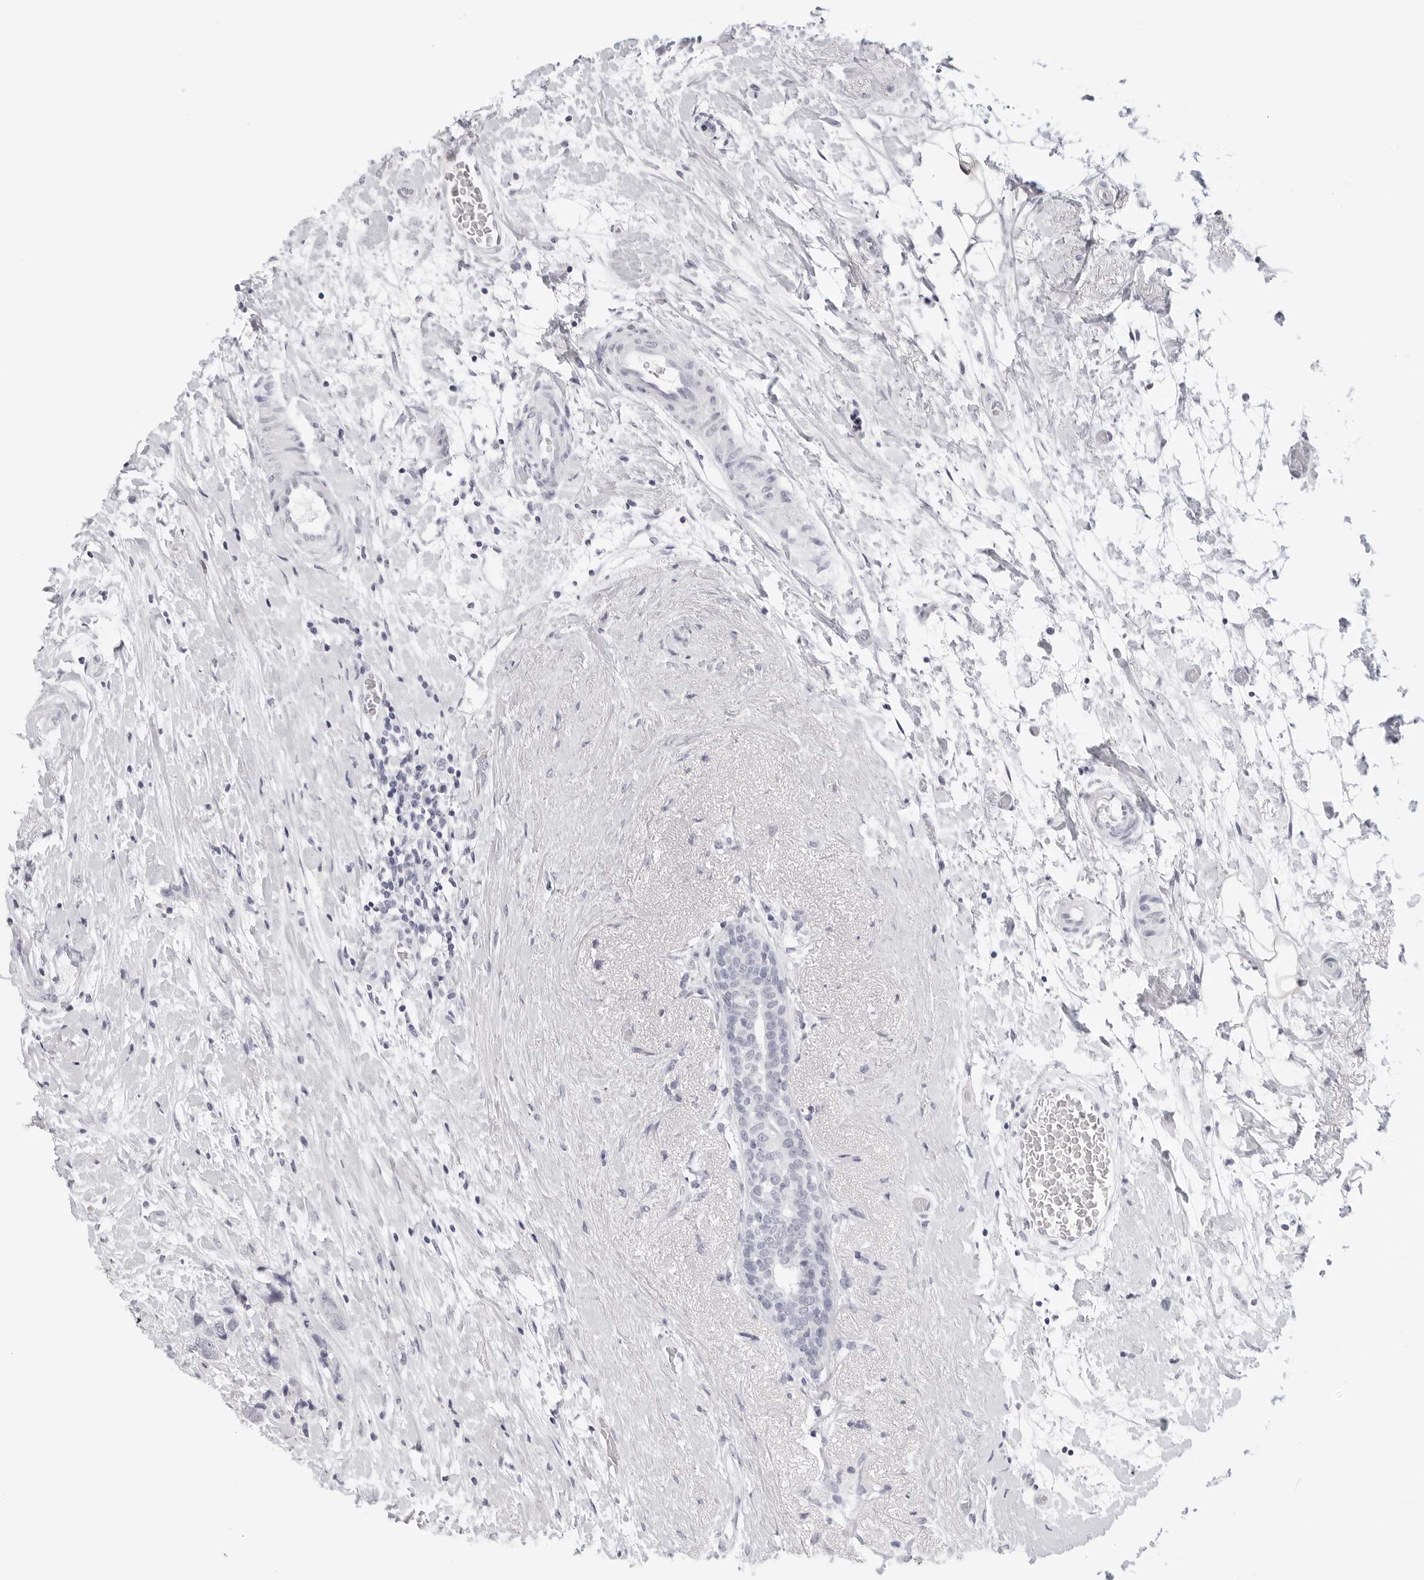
{"staining": {"intensity": "negative", "quantity": "none", "location": "none"}, "tissue": "breast cancer", "cell_type": "Tumor cells", "image_type": "cancer", "snomed": [{"axis": "morphology", "description": "Duct carcinoma"}, {"axis": "topography", "description": "Breast"}], "caption": "This is a photomicrograph of immunohistochemistry staining of breast cancer (intraductal carcinoma), which shows no expression in tumor cells.", "gene": "AGMAT", "patient": {"sex": "female", "age": 62}}